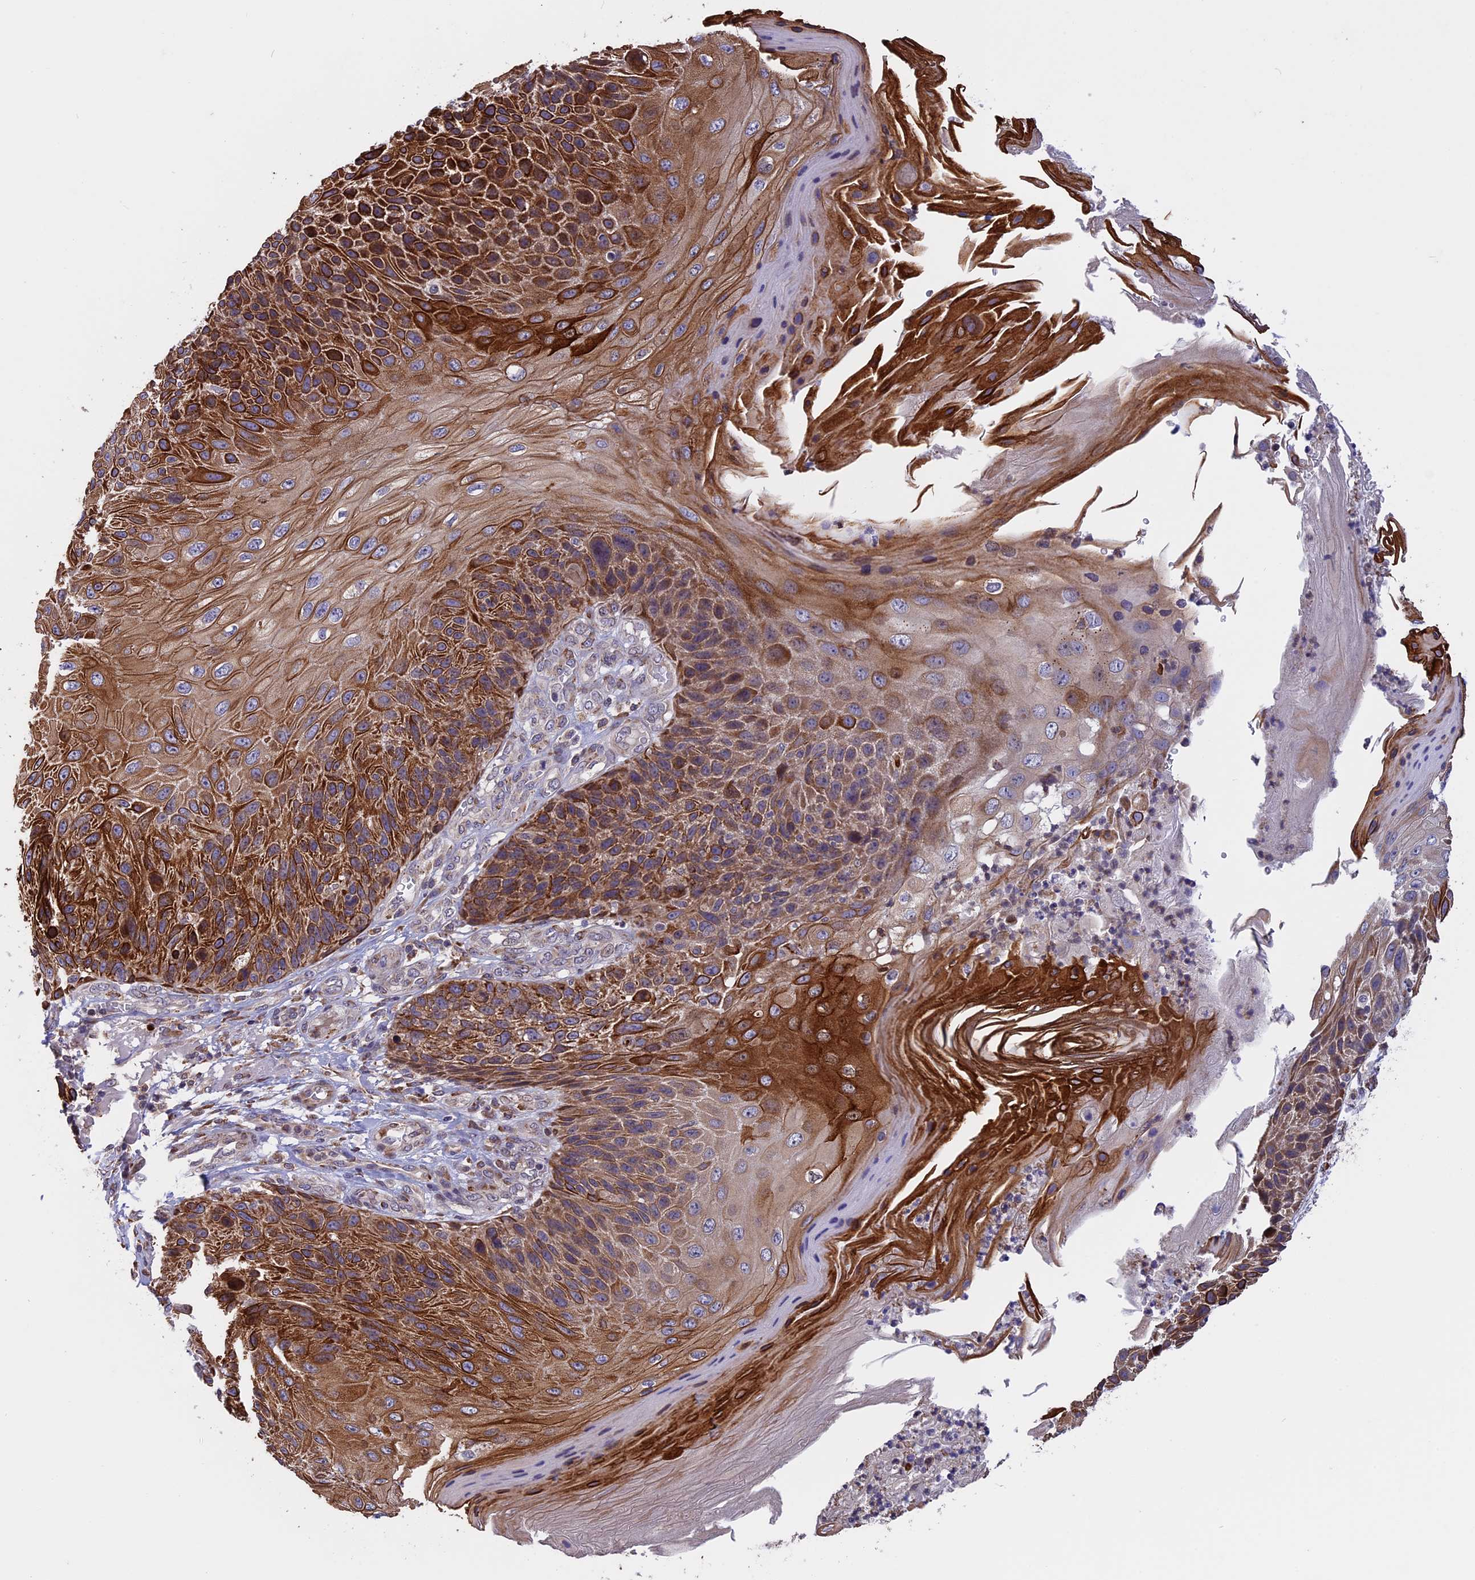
{"staining": {"intensity": "strong", "quantity": ">75%", "location": "cytoplasmic/membranous"}, "tissue": "skin cancer", "cell_type": "Tumor cells", "image_type": "cancer", "snomed": [{"axis": "morphology", "description": "Squamous cell carcinoma, NOS"}, {"axis": "topography", "description": "Skin"}], "caption": "Protein analysis of squamous cell carcinoma (skin) tissue displays strong cytoplasmic/membranous positivity in approximately >75% of tumor cells.", "gene": "DMRTA2", "patient": {"sex": "female", "age": 88}}